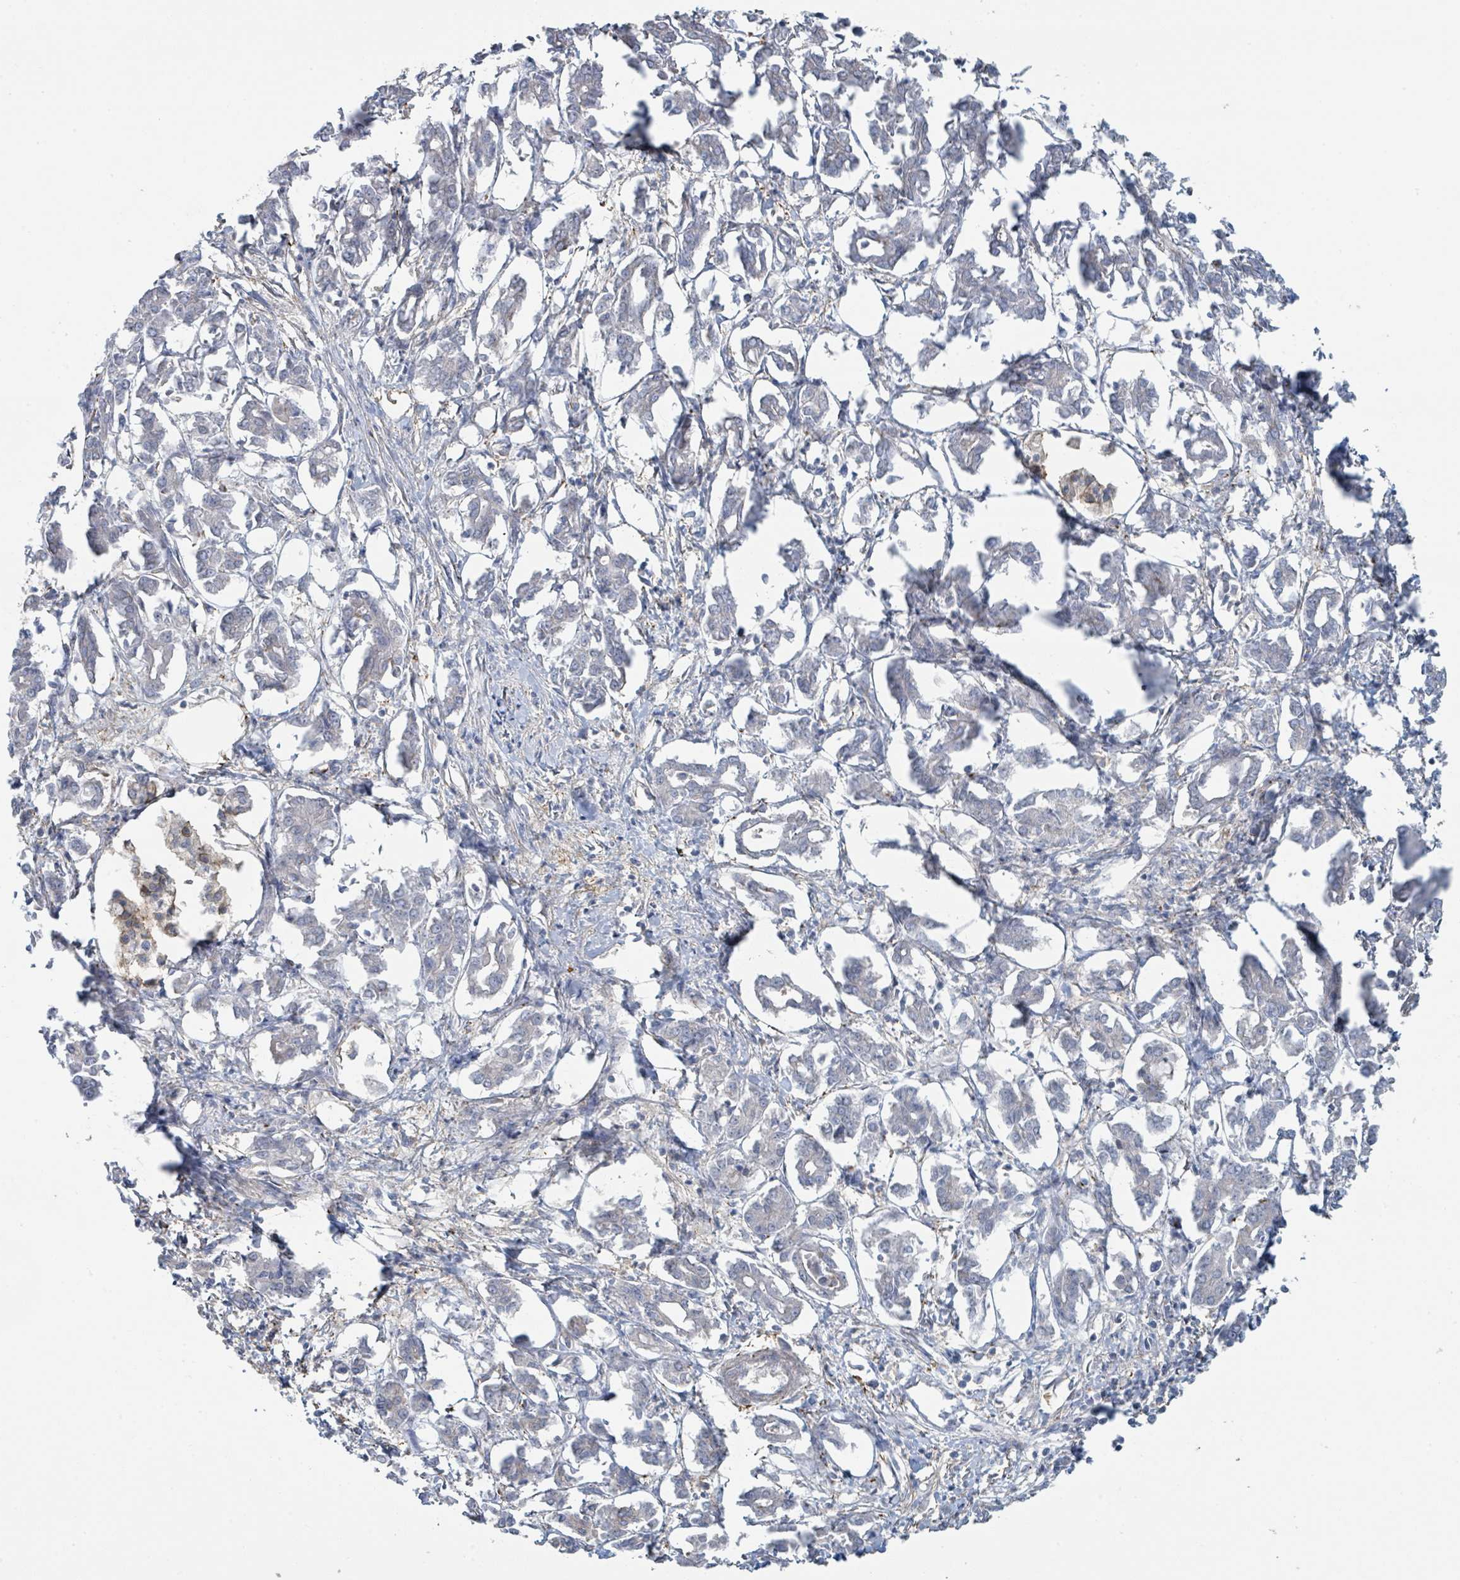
{"staining": {"intensity": "negative", "quantity": "none", "location": "none"}, "tissue": "pancreatic cancer", "cell_type": "Tumor cells", "image_type": "cancer", "snomed": [{"axis": "morphology", "description": "Adenocarcinoma, NOS"}, {"axis": "topography", "description": "Pancreas"}], "caption": "IHC of human adenocarcinoma (pancreatic) shows no expression in tumor cells.", "gene": "LRRC42", "patient": {"sex": "male", "age": 61}}